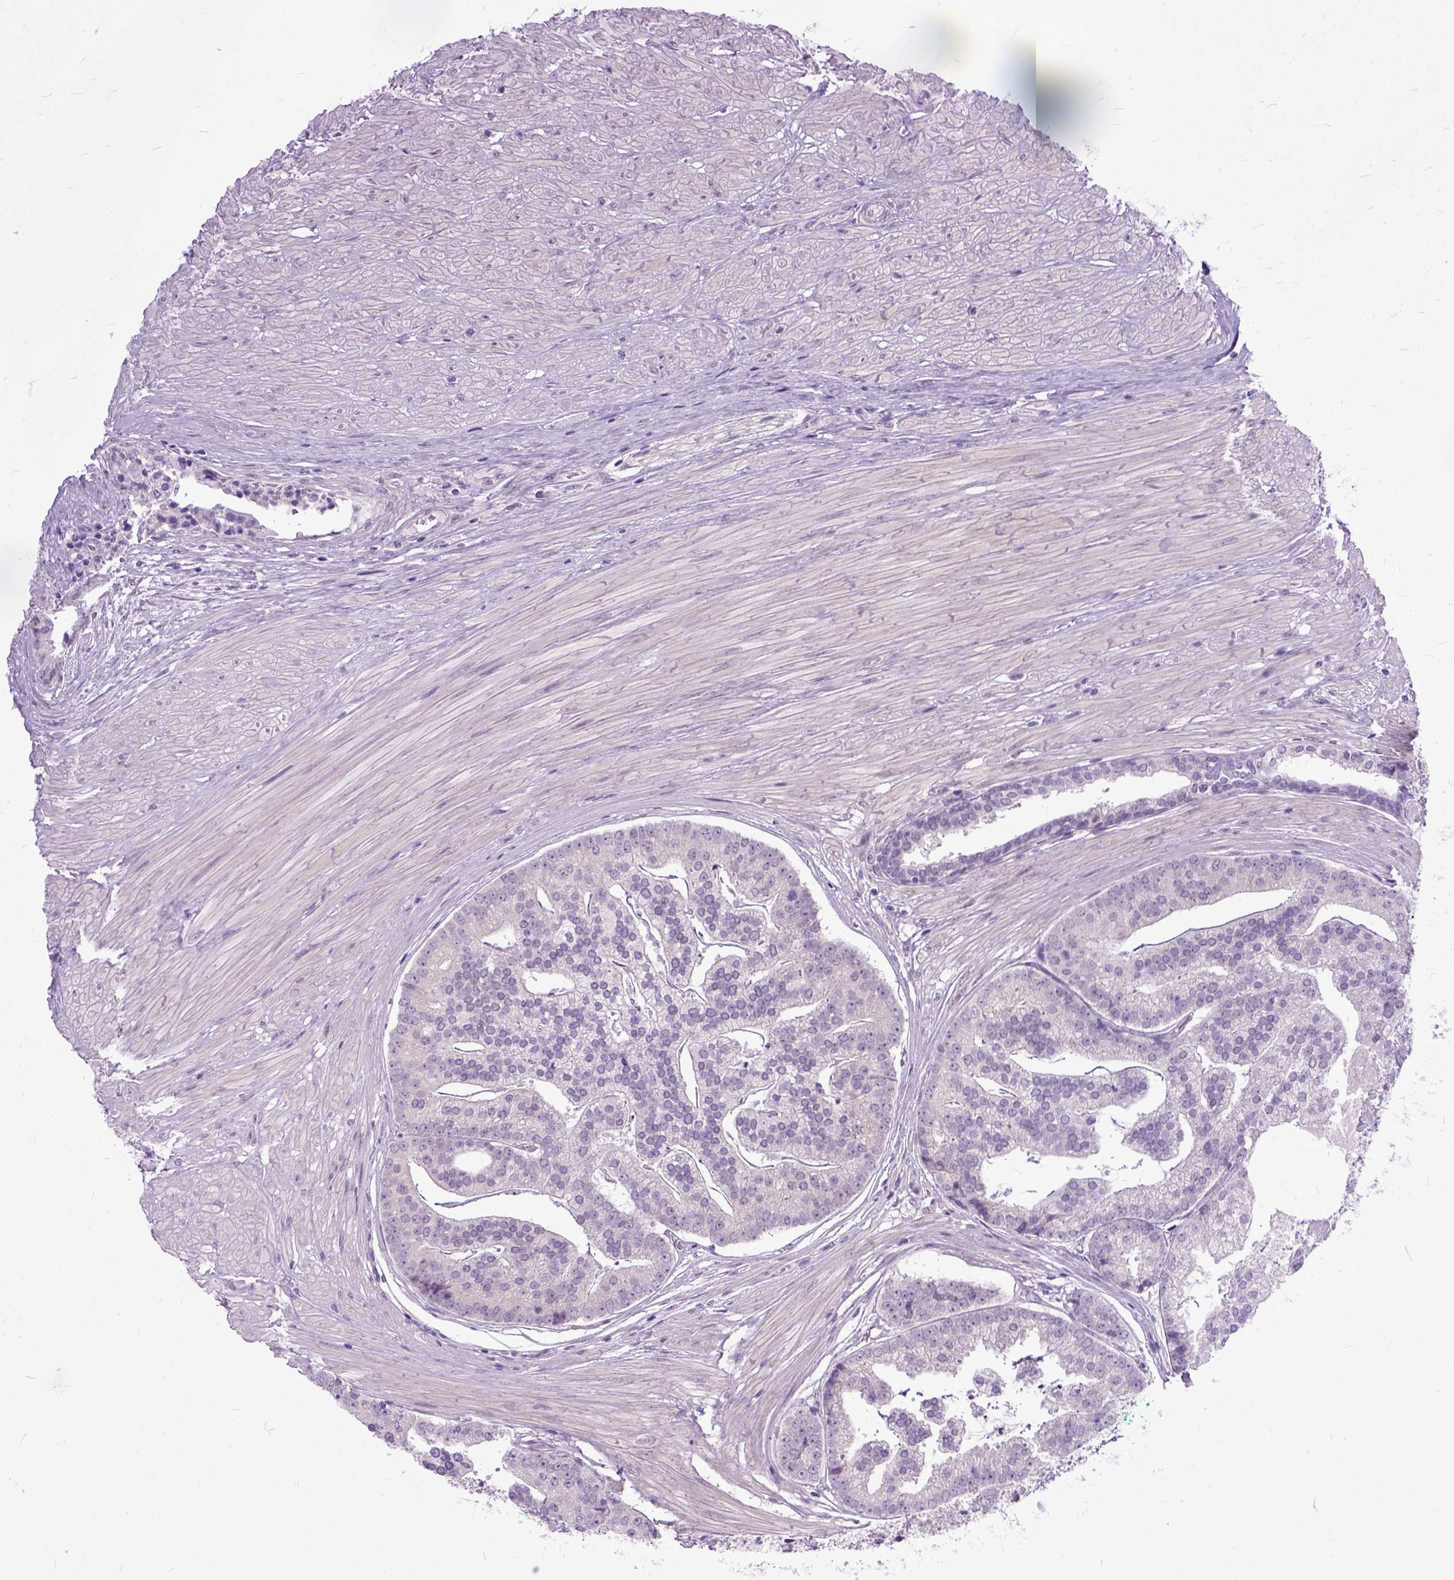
{"staining": {"intensity": "negative", "quantity": "none", "location": "none"}, "tissue": "prostate cancer", "cell_type": "Tumor cells", "image_type": "cancer", "snomed": [{"axis": "morphology", "description": "Adenocarcinoma, NOS"}, {"axis": "topography", "description": "Prostate and seminal vesicle, NOS"}, {"axis": "topography", "description": "Prostate"}], "caption": "Tumor cells are negative for protein expression in human prostate adenocarcinoma.", "gene": "TCEAL7", "patient": {"sex": "male", "age": 44}}